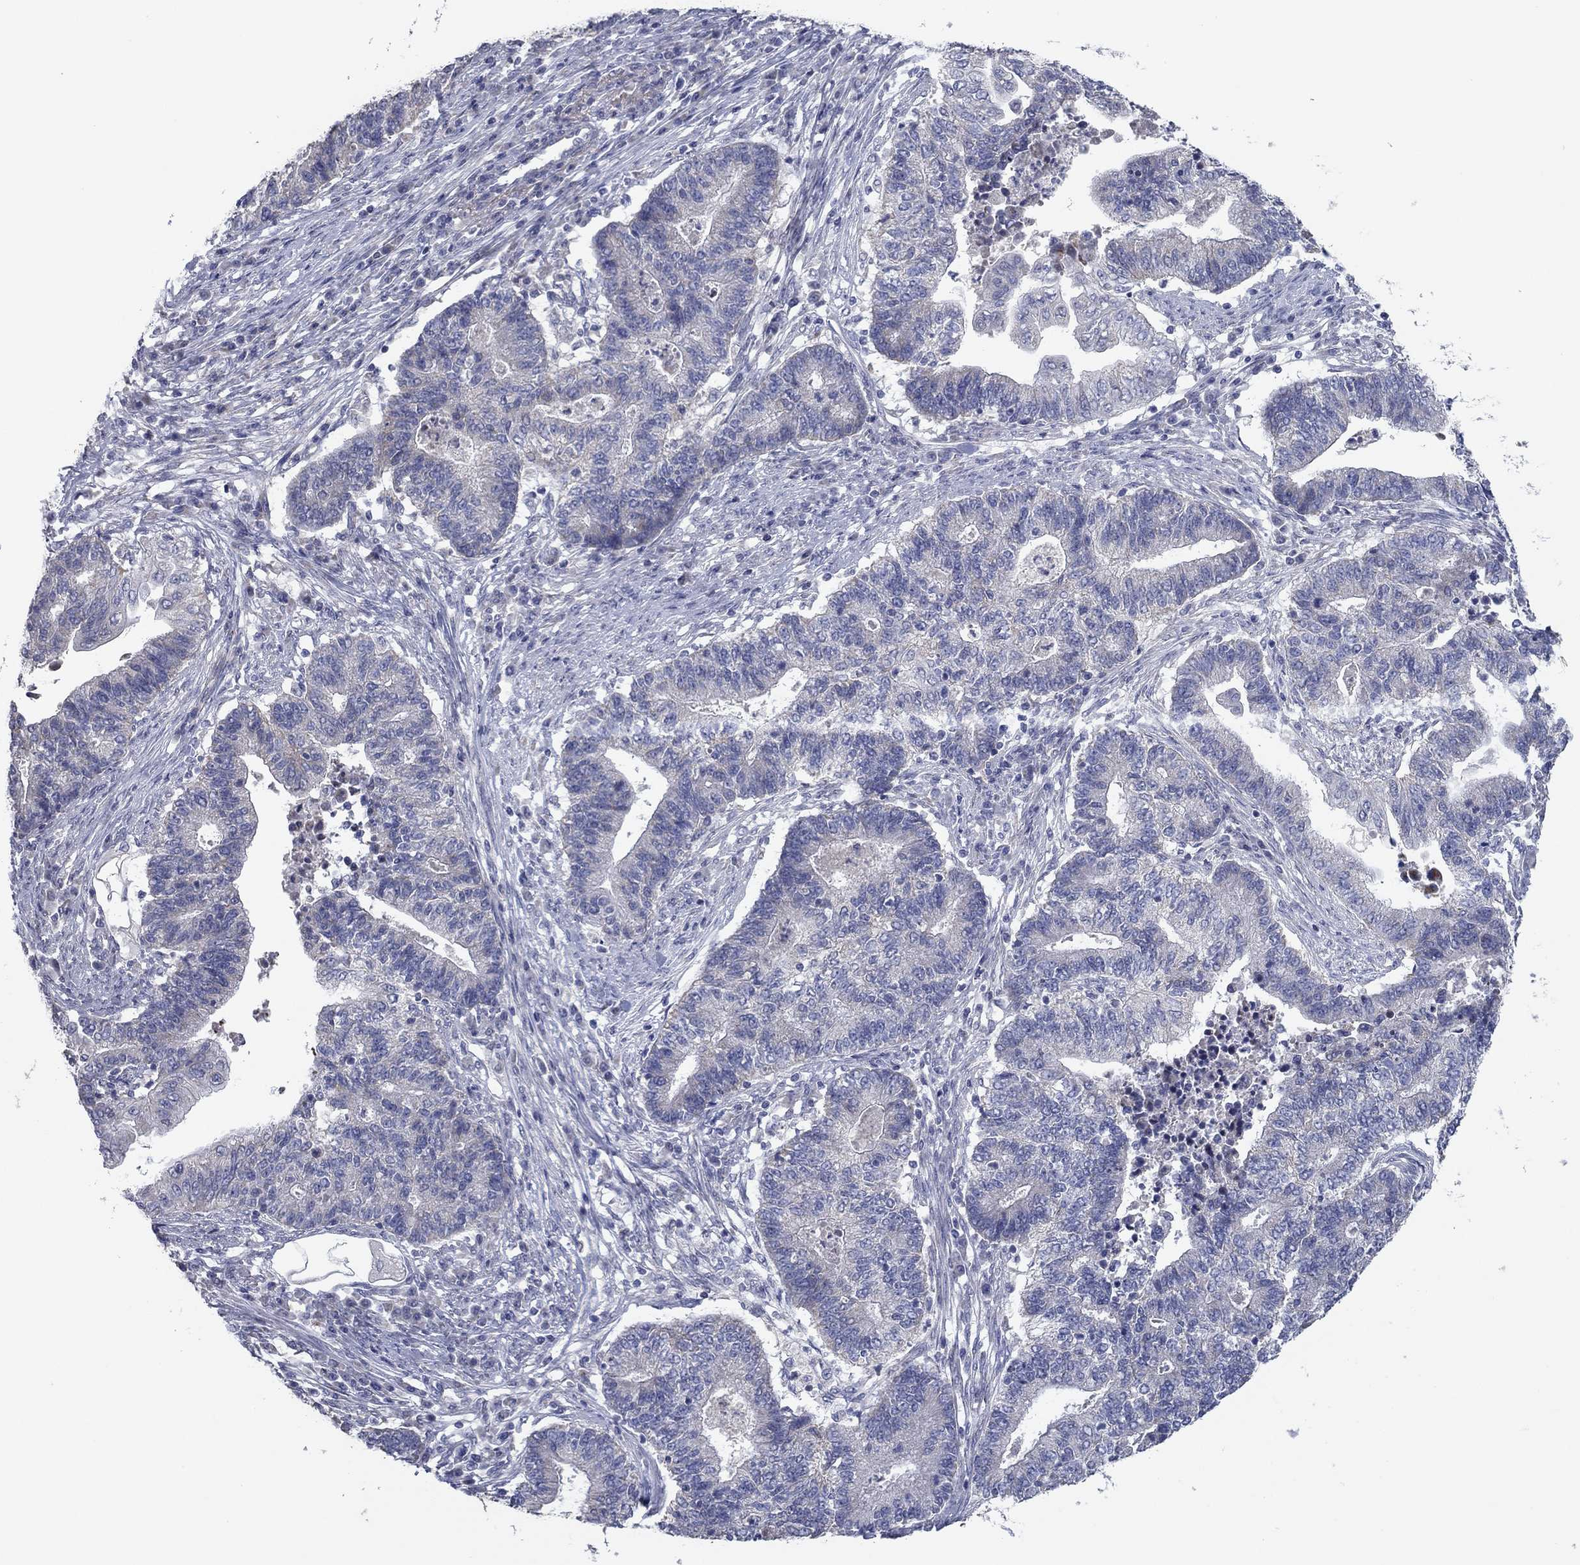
{"staining": {"intensity": "negative", "quantity": "none", "location": "none"}, "tissue": "endometrial cancer", "cell_type": "Tumor cells", "image_type": "cancer", "snomed": [{"axis": "morphology", "description": "Adenocarcinoma, NOS"}, {"axis": "topography", "description": "Uterus"}, {"axis": "topography", "description": "Endometrium"}], "caption": "High power microscopy photomicrograph of an IHC photomicrograph of endometrial adenocarcinoma, revealing no significant expression in tumor cells. (IHC, brightfield microscopy, high magnification).", "gene": "PTGDS", "patient": {"sex": "female", "age": 54}}